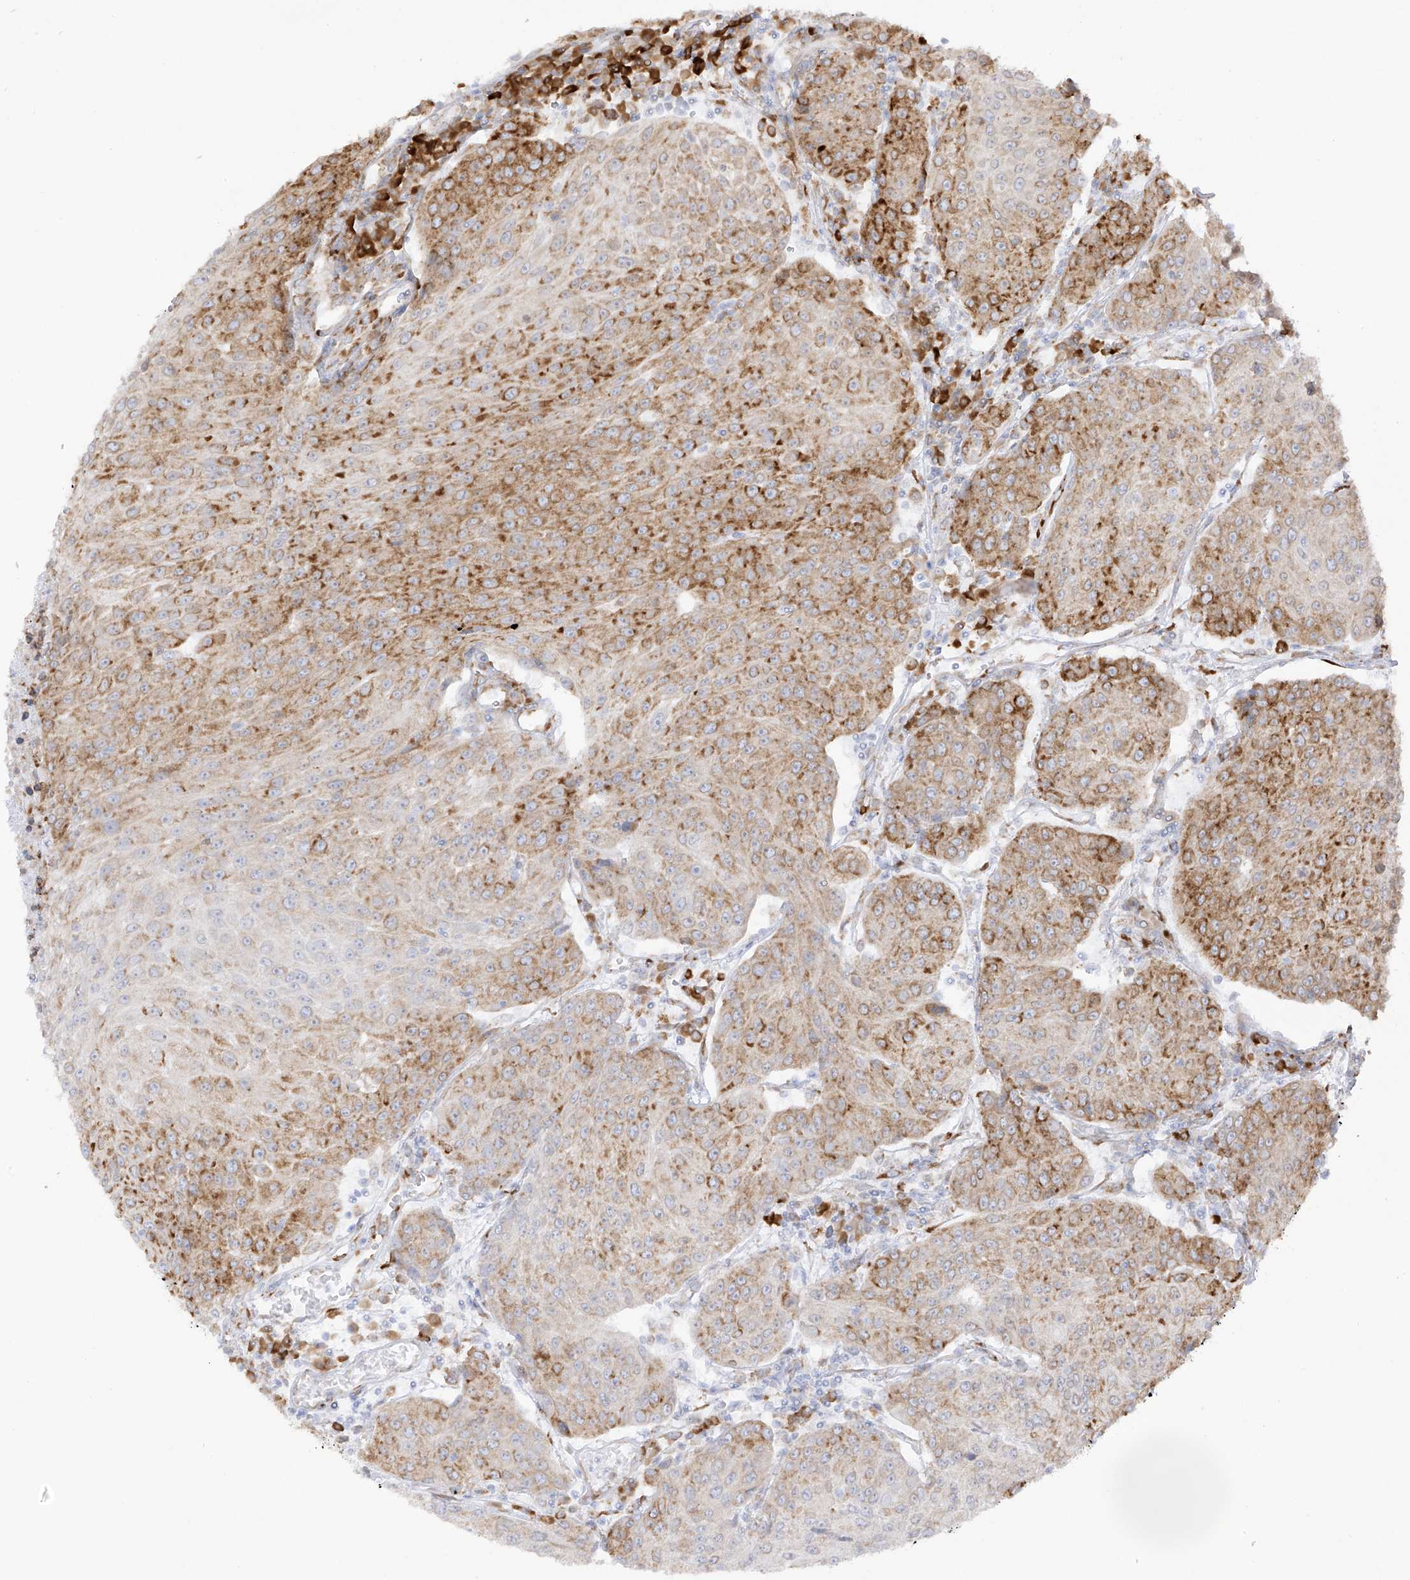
{"staining": {"intensity": "moderate", "quantity": "25%-75%", "location": "cytoplasmic/membranous"}, "tissue": "urothelial cancer", "cell_type": "Tumor cells", "image_type": "cancer", "snomed": [{"axis": "morphology", "description": "Urothelial carcinoma, High grade"}, {"axis": "topography", "description": "Urinary bladder"}], "caption": "DAB (3,3'-diaminobenzidine) immunohistochemical staining of urothelial cancer displays moderate cytoplasmic/membranous protein staining in approximately 25%-75% of tumor cells. (DAB (3,3'-diaminobenzidine) IHC with brightfield microscopy, high magnification).", "gene": "LRRC59", "patient": {"sex": "female", "age": 85}}